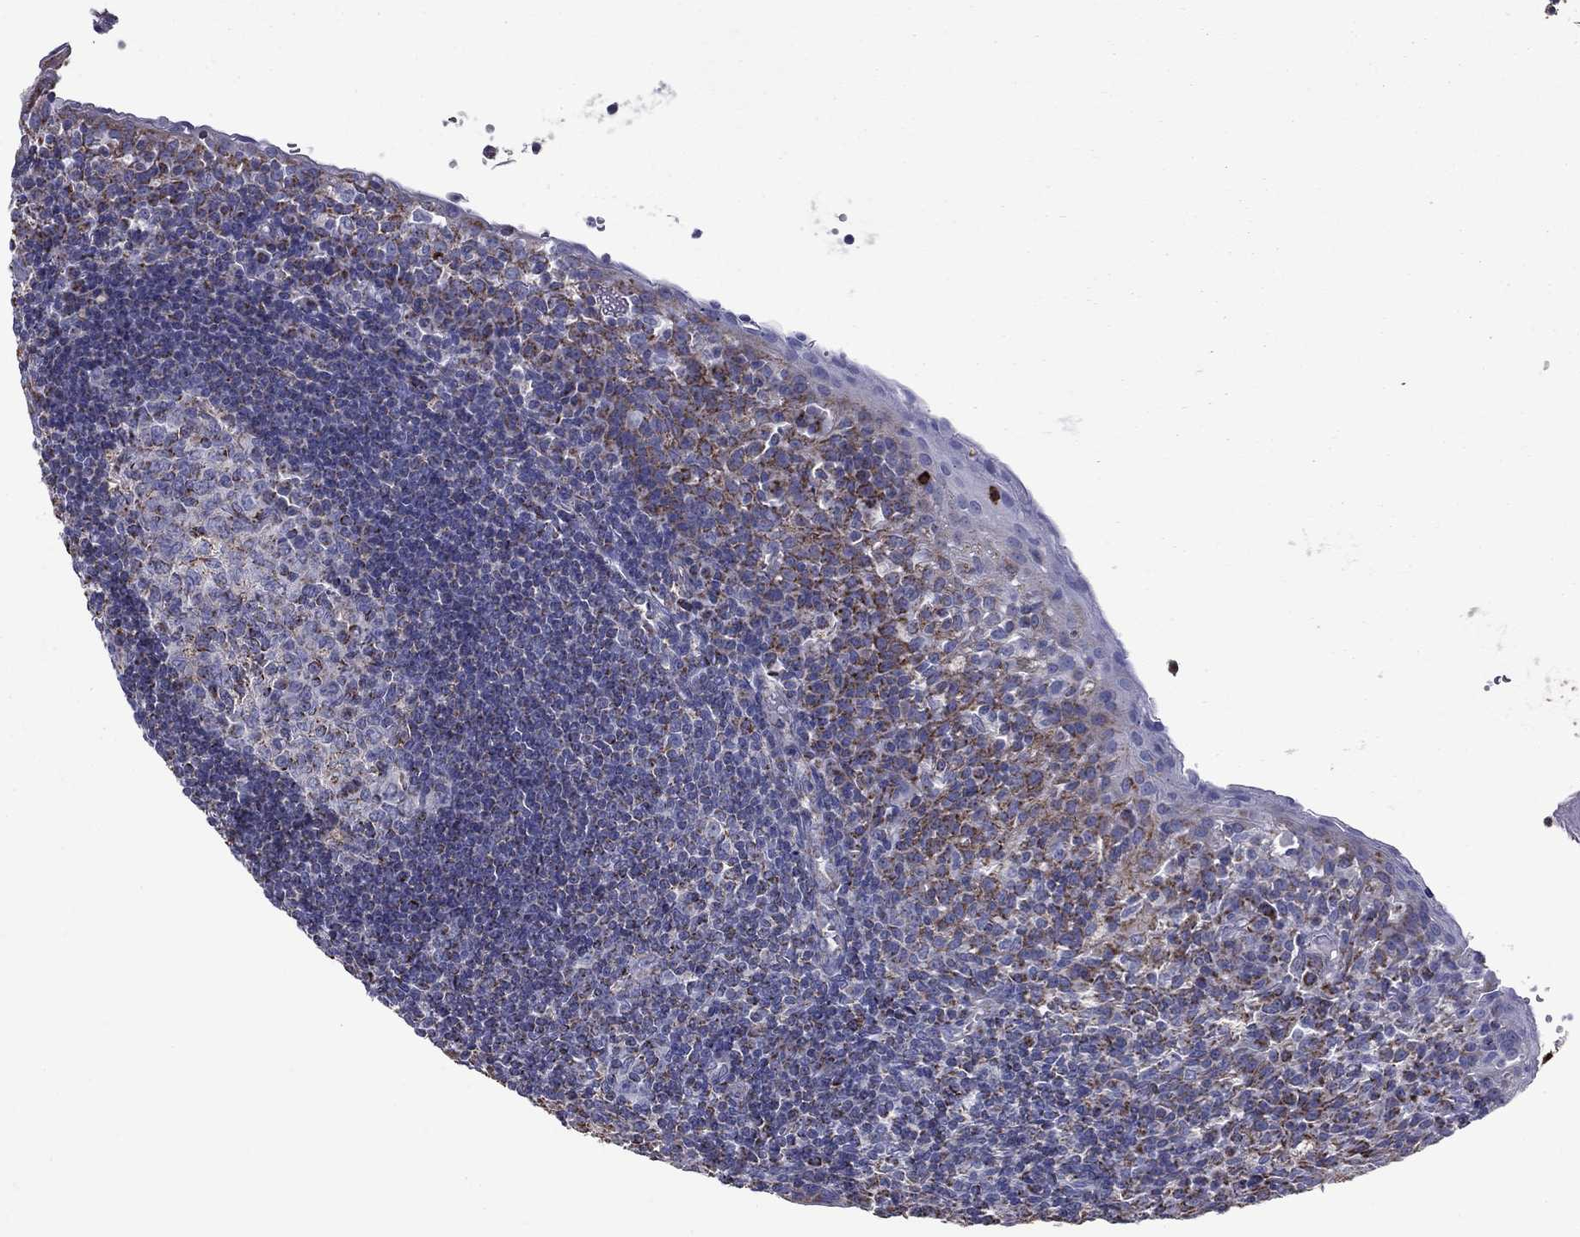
{"staining": {"intensity": "moderate", "quantity": "<25%", "location": "cytoplasmic/membranous"}, "tissue": "tonsil", "cell_type": "Germinal center cells", "image_type": "normal", "snomed": [{"axis": "morphology", "description": "Normal tissue, NOS"}, {"axis": "topography", "description": "Tonsil"}], "caption": "Protein positivity by immunohistochemistry demonstrates moderate cytoplasmic/membranous expression in about <25% of germinal center cells in benign tonsil.", "gene": "NDUFA4L2", "patient": {"sex": "female", "age": 13}}